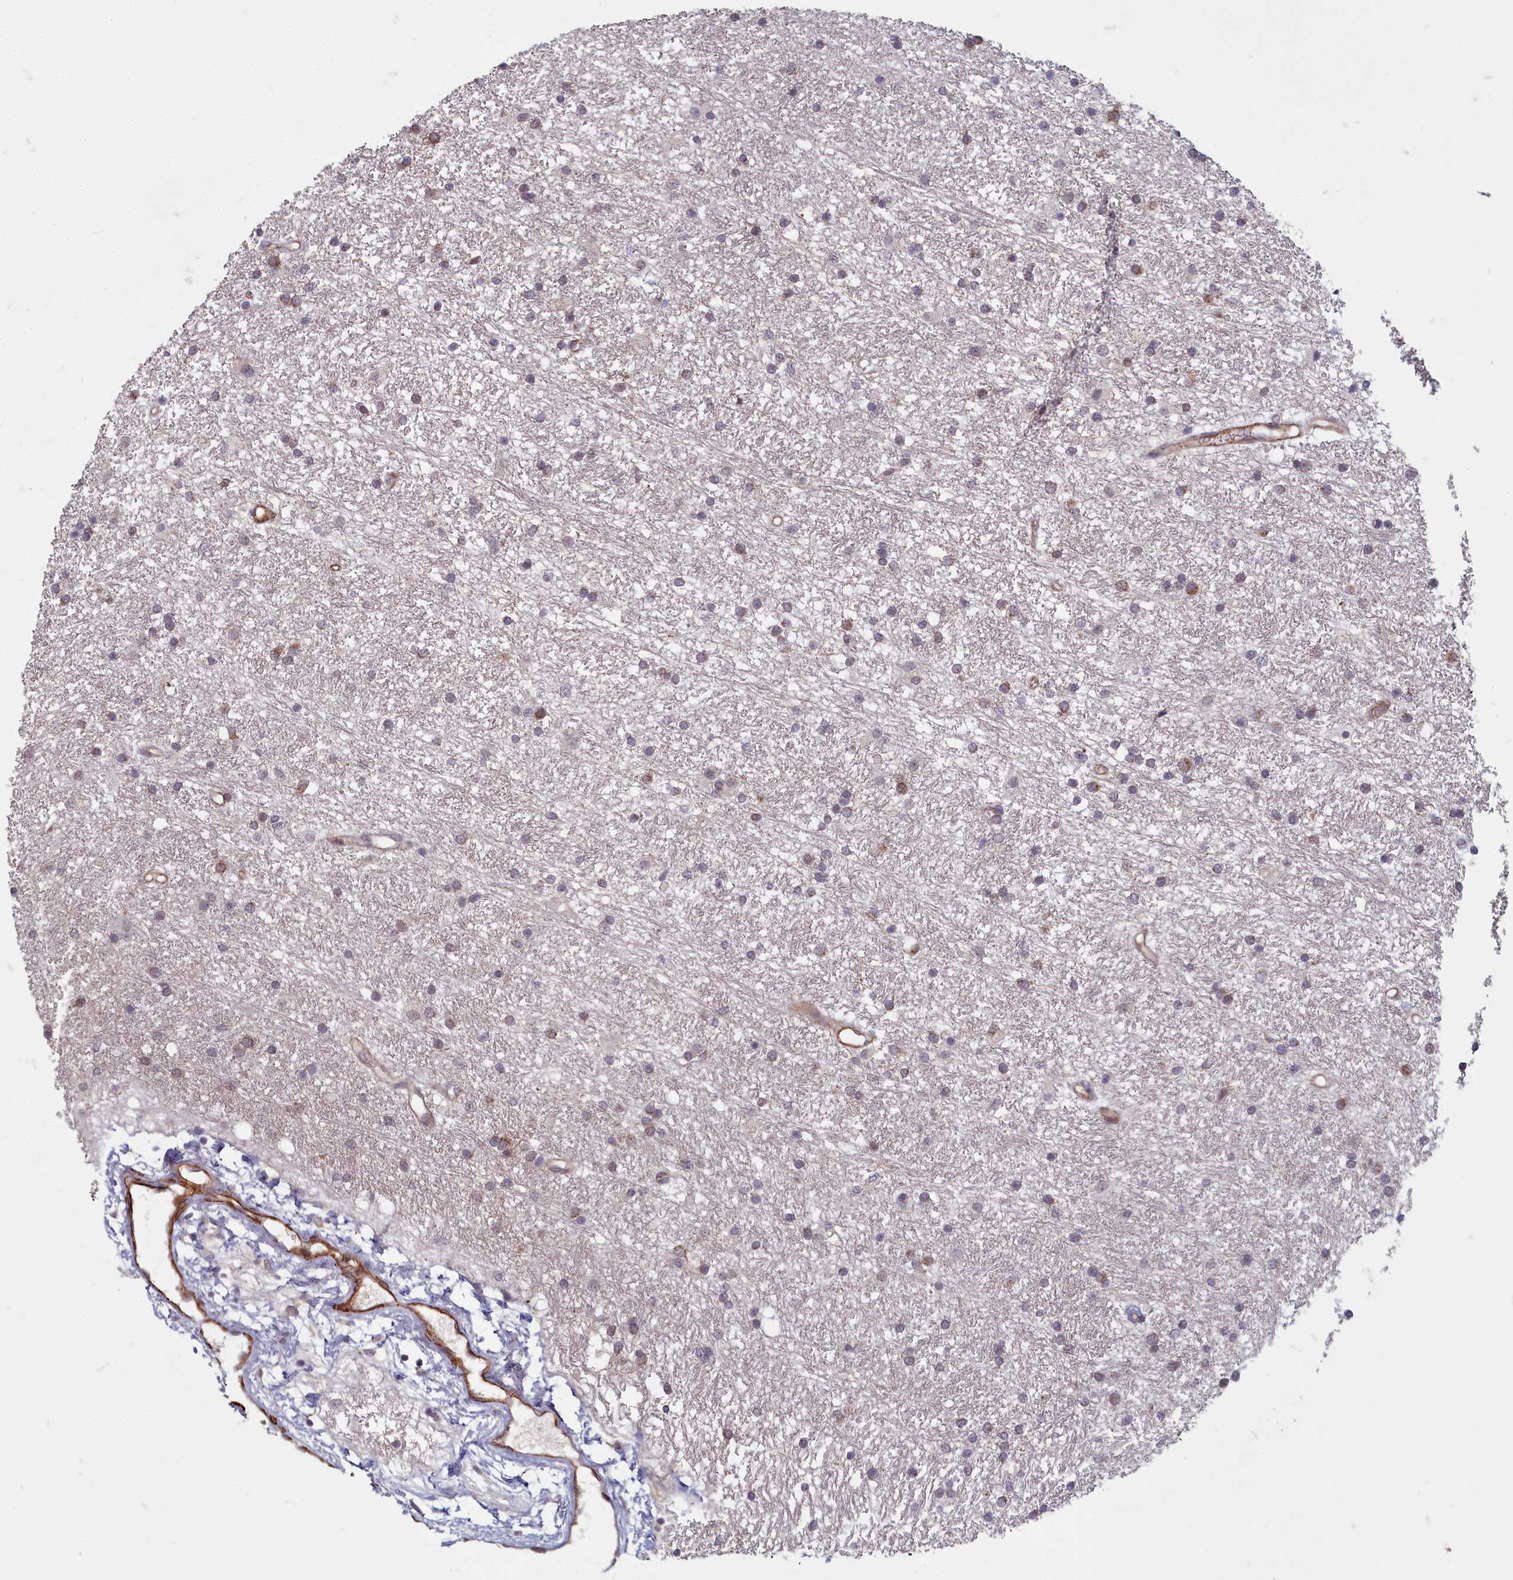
{"staining": {"intensity": "moderate", "quantity": "<25%", "location": "cytoplasmic/membranous"}, "tissue": "glioma", "cell_type": "Tumor cells", "image_type": "cancer", "snomed": [{"axis": "morphology", "description": "Glioma, malignant, High grade"}, {"axis": "topography", "description": "Brain"}], "caption": "An IHC photomicrograph of neoplastic tissue is shown. Protein staining in brown shows moderate cytoplasmic/membranous positivity in malignant glioma (high-grade) within tumor cells. (IHC, brightfield microscopy, high magnification).", "gene": "ZNF626", "patient": {"sex": "male", "age": 77}}